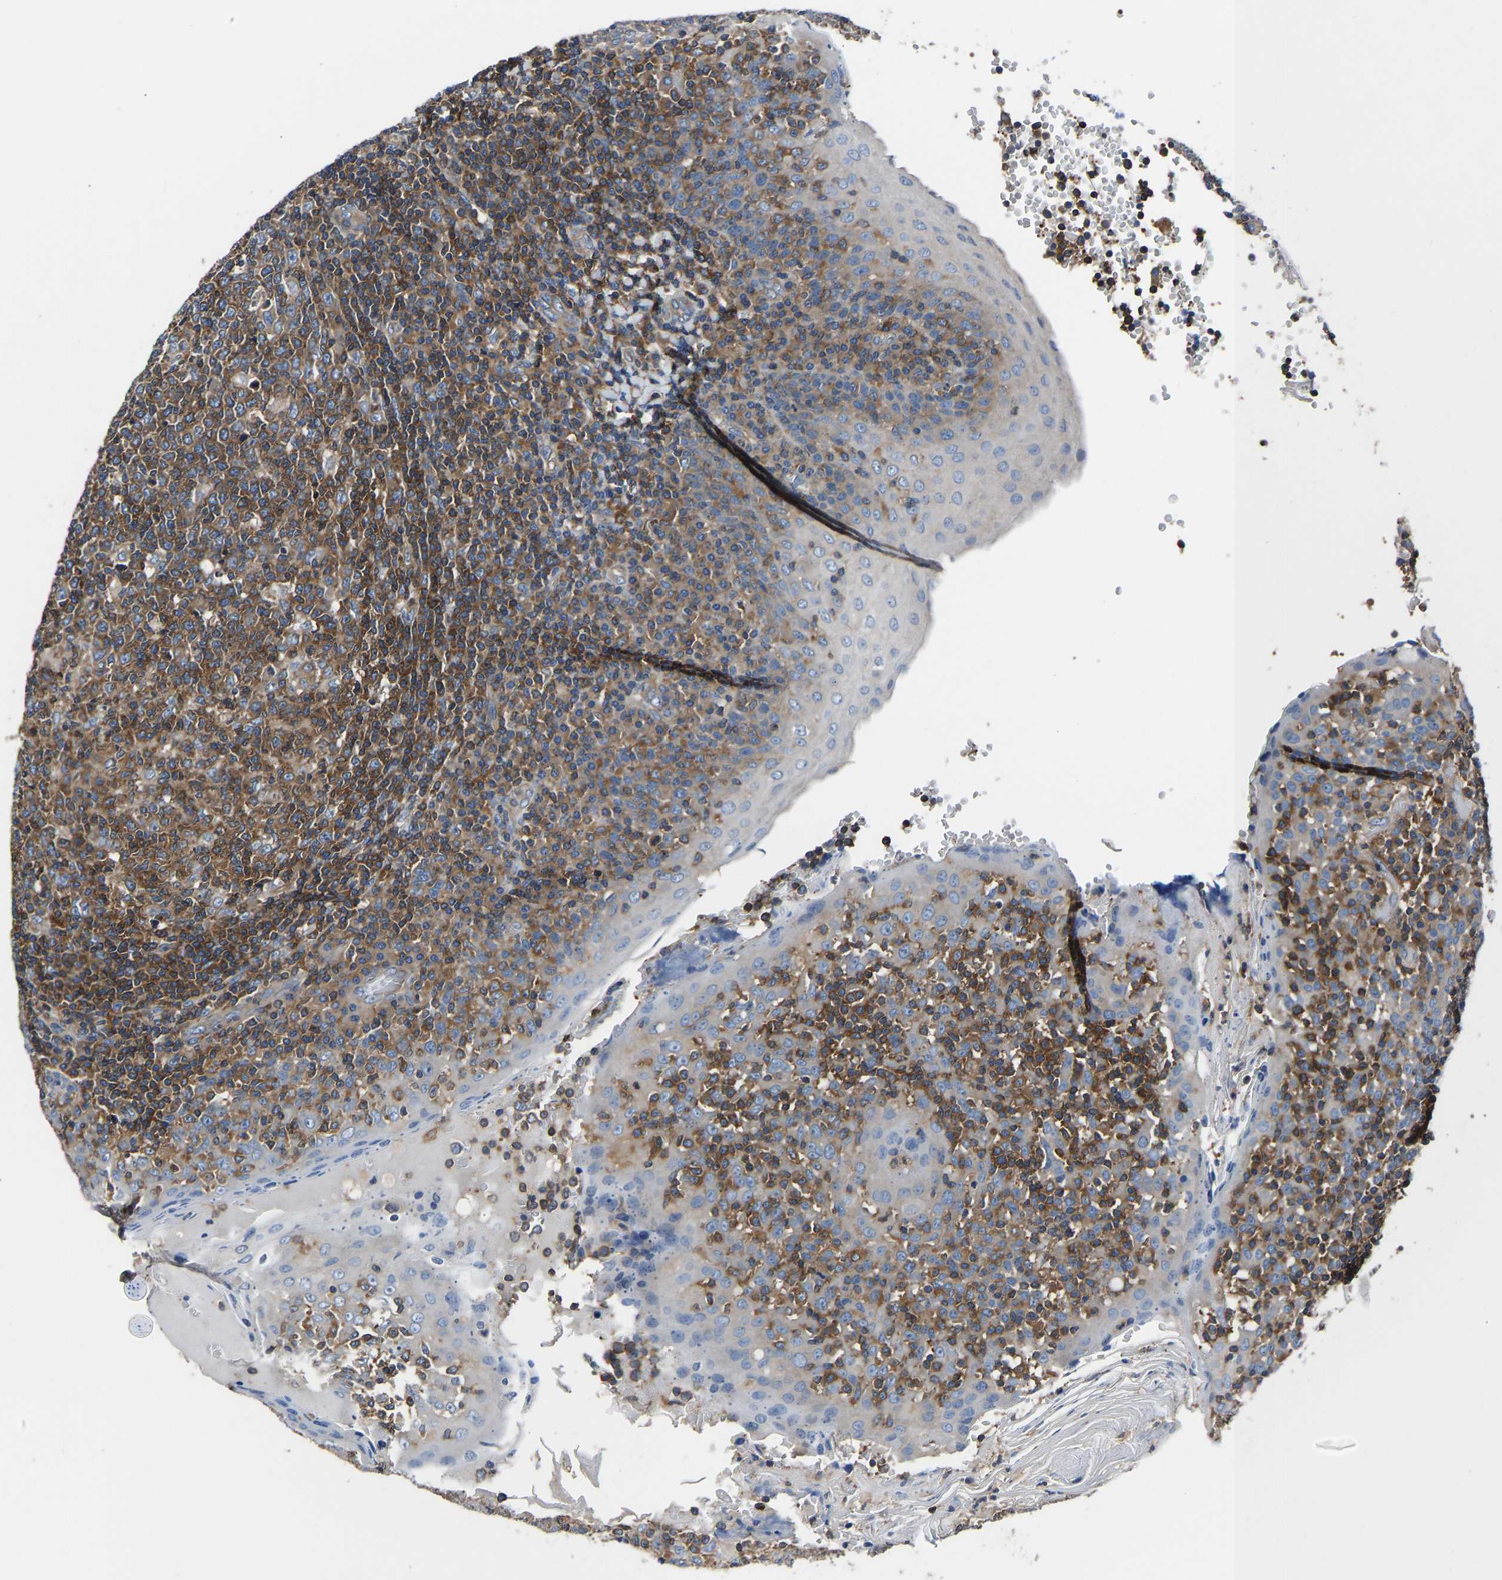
{"staining": {"intensity": "moderate", "quantity": ">75%", "location": "cytoplasmic/membranous"}, "tissue": "tonsil", "cell_type": "Germinal center cells", "image_type": "normal", "snomed": [{"axis": "morphology", "description": "Normal tissue, NOS"}, {"axis": "topography", "description": "Tonsil"}], "caption": "Immunohistochemistry of normal human tonsil exhibits medium levels of moderate cytoplasmic/membranous staining in about >75% of germinal center cells.", "gene": "PRKAR1A", "patient": {"sex": "female", "age": 19}}